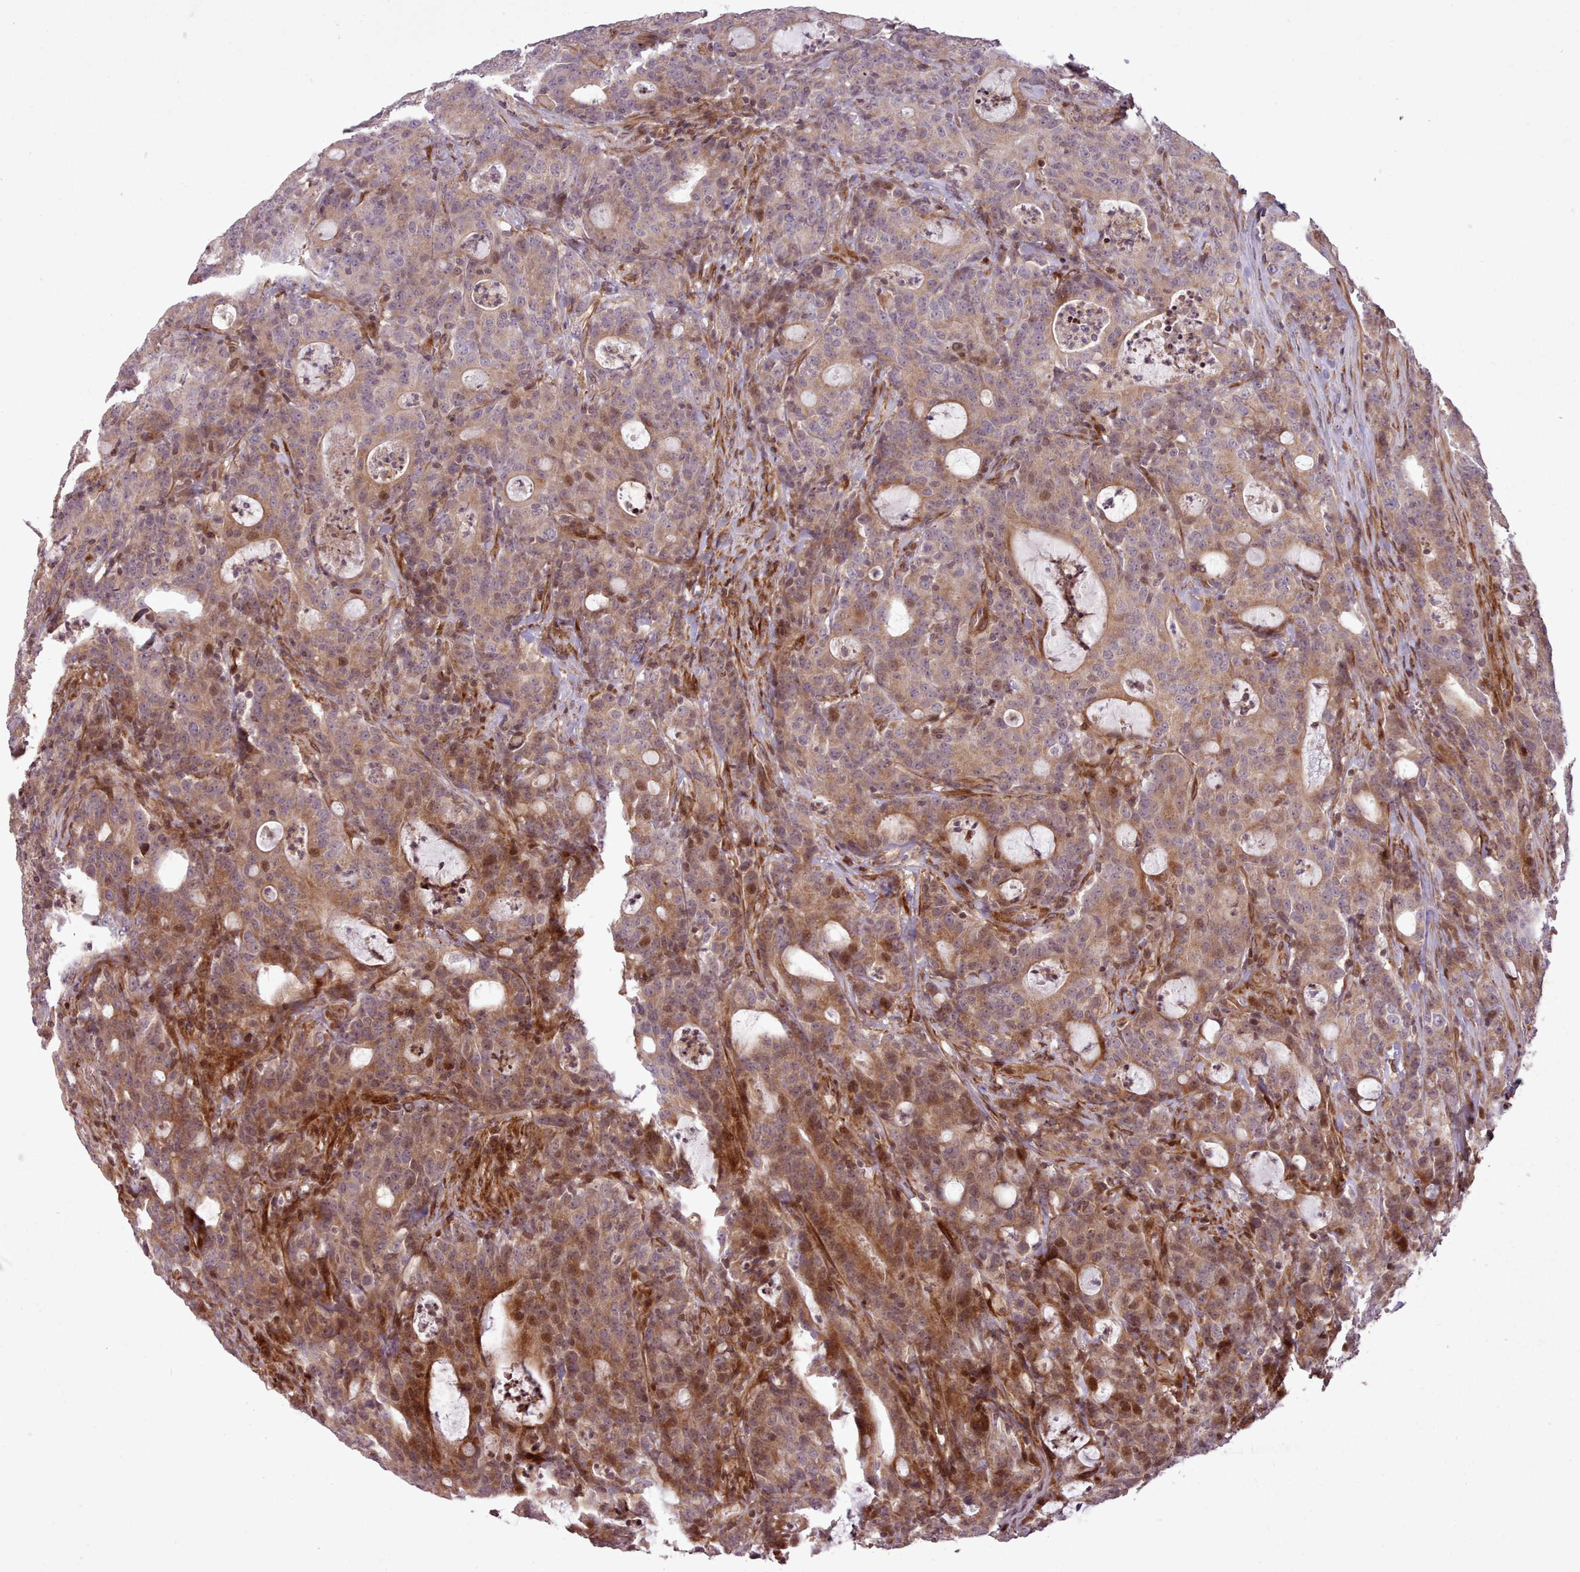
{"staining": {"intensity": "moderate", "quantity": "25%-75%", "location": "cytoplasmic/membranous,nuclear"}, "tissue": "colorectal cancer", "cell_type": "Tumor cells", "image_type": "cancer", "snomed": [{"axis": "morphology", "description": "Adenocarcinoma, NOS"}, {"axis": "topography", "description": "Colon"}], "caption": "There is medium levels of moderate cytoplasmic/membranous and nuclear expression in tumor cells of colorectal cancer, as demonstrated by immunohistochemical staining (brown color).", "gene": "NLRP7", "patient": {"sex": "male", "age": 83}}